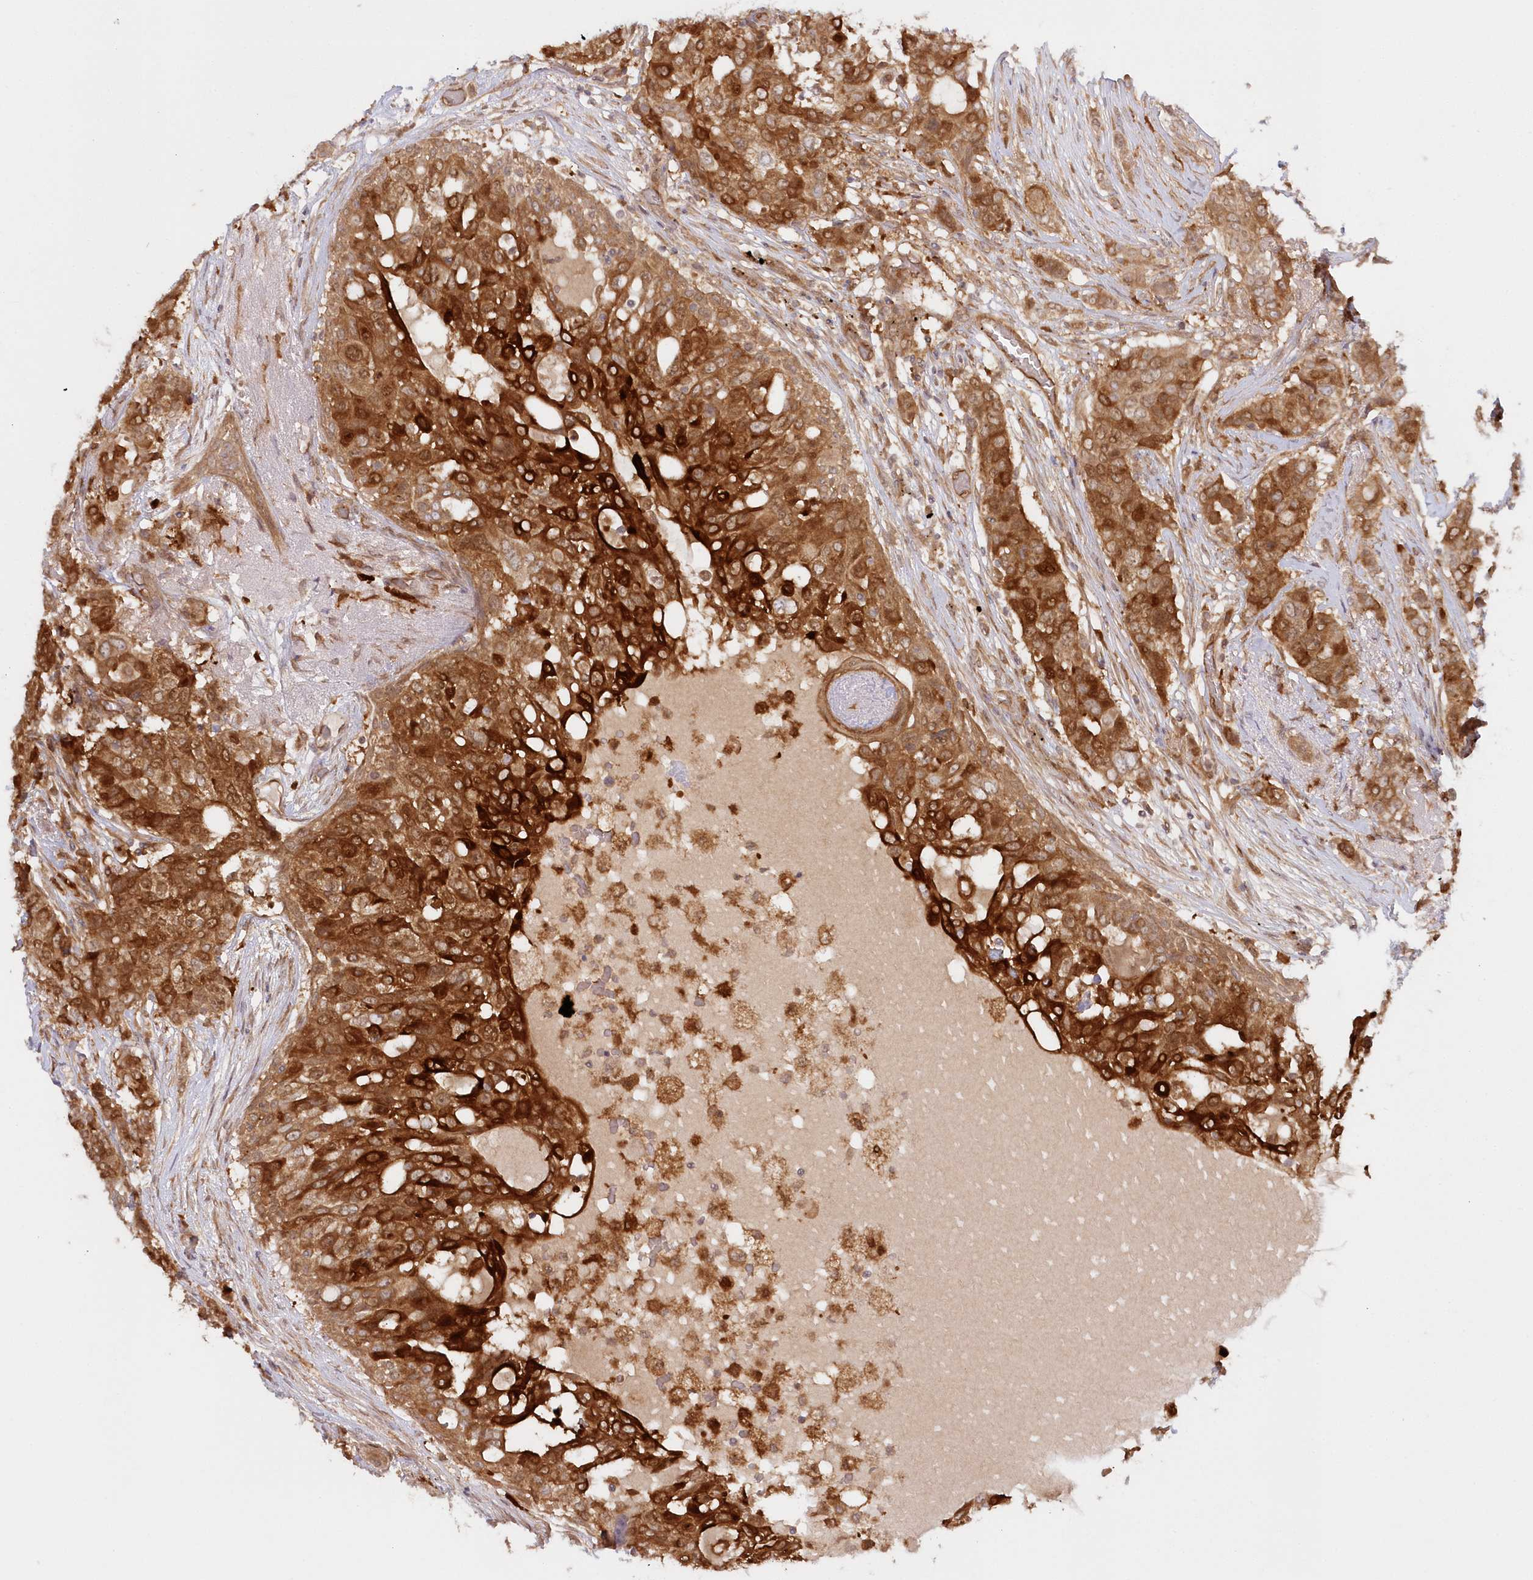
{"staining": {"intensity": "strong", "quantity": "25%-75%", "location": "cytoplasmic/membranous"}, "tissue": "breast cancer", "cell_type": "Tumor cells", "image_type": "cancer", "snomed": [{"axis": "morphology", "description": "Lobular carcinoma"}, {"axis": "topography", "description": "Breast"}], "caption": "An image of breast lobular carcinoma stained for a protein exhibits strong cytoplasmic/membranous brown staining in tumor cells.", "gene": "GBE1", "patient": {"sex": "female", "age": 51}}